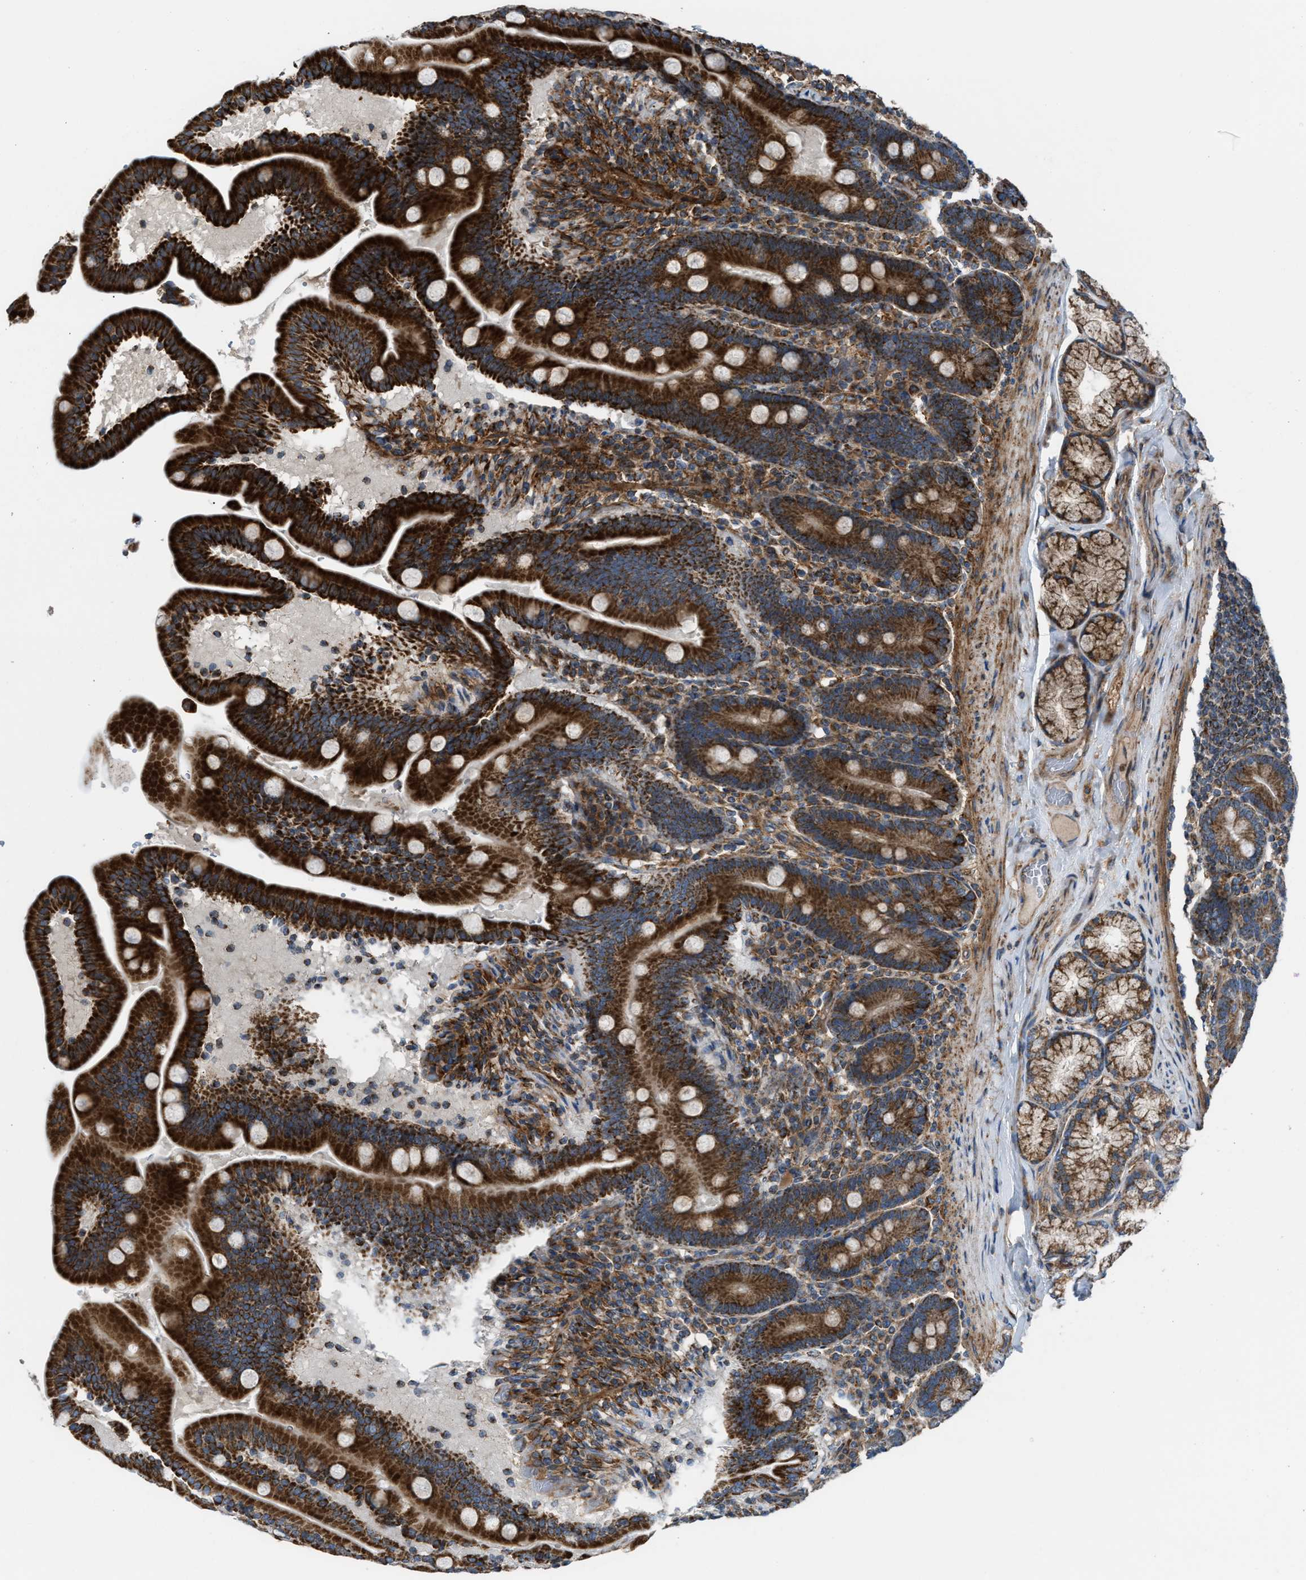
{"staining": {"intensity": "strong", "quantity": ">75%", "location": "cytoplasmic/membranous"}, "tissue": "duodenum", "cell_type": "Glandular cells", "image_type": "normal", "snomed": [{"axis": "morphology", "description": "Normal tissue, NOS"}, {"axis": "topography", "description": "Duodenum"}], "caption": "About >75% of glandular cells in unremarkable duodenum demonstrate strong cytoplasmic/membranous protein staining as visualized by brown immunohistochemical staining.", "gene": "SLC10A3", "patient": {"sex": "male", "age": 54}}